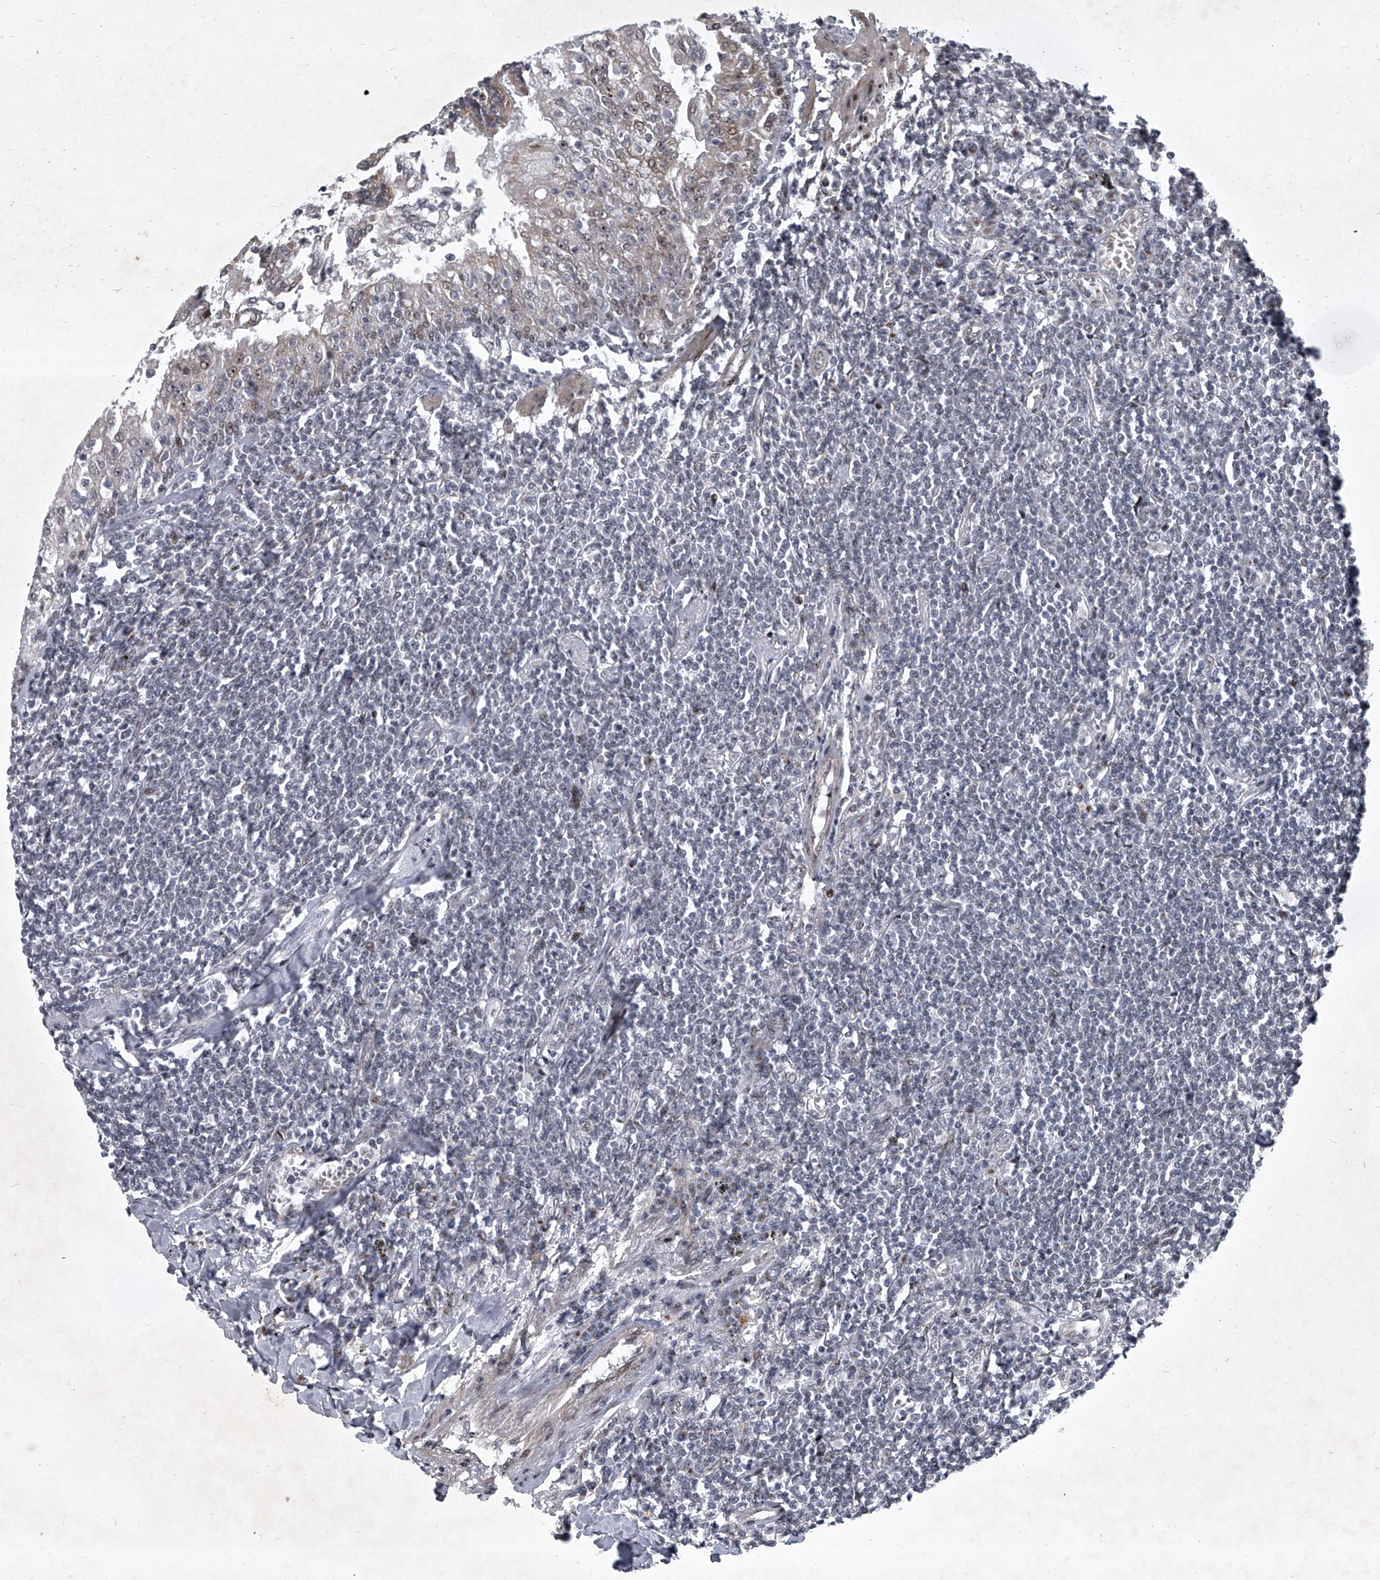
{"staining": {"intensity": "negative", "quantity": "none", "location": "none"}, "tissue": "lymphoma", "cell_type": "Tumor cells", "image_type": "cancer", "snomed": [{"axis": "morphology", "description": "Malignant lymphoma, non-Hodgkin's type, Low grade"}, {"axis": "topography", "description": "Lung"}], "caption": "Tumor cells are negative for protein expression in human malignant lymphoma, non-Hodgkin's type (low-grade).", "gene": "MLLT1", "patient": {"sex": "female", "age": 71}}